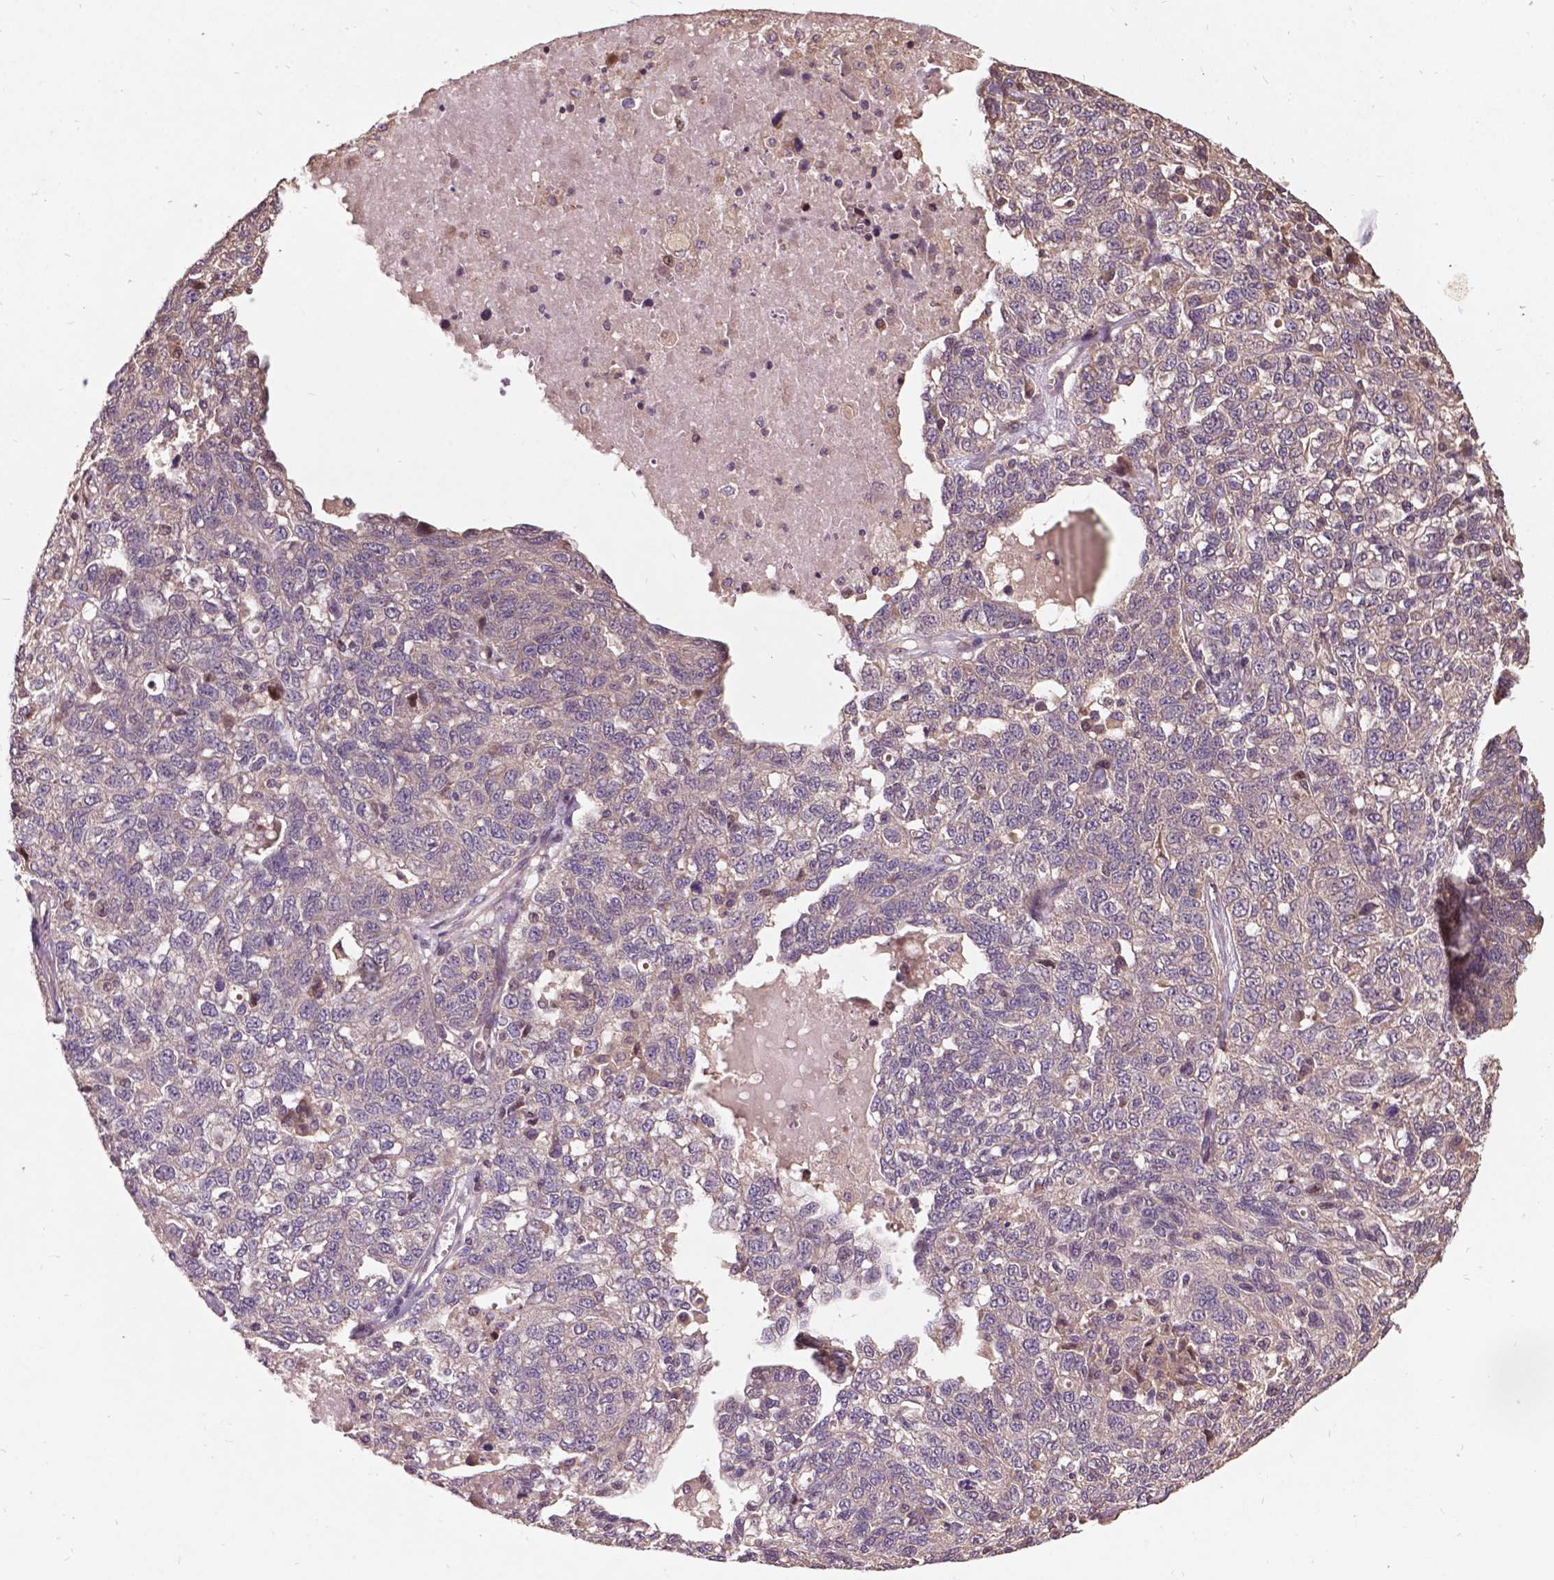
{"staining": {"intensity": "negative", "quantity": "none", "location": "none"}, "tissue": "ovarian cancer", "cell_type": "Tumor cells", "image_type": "cancer", "snomed": [{"axis": "morphology", "description": "Cystadenocarcinoma, serous, NOS"}, {"axis": "topography", "description": "Ovary"}], "caption": "Immunohistochemical staining of human serous cystadenocarcinoma (ovarian) demonstrates no significant expression in tumor cells. (DAB immunohistochemistry (IHC) visualized using brightfield microscopy, high magnification).", "gene": "AP1S3", "patient": {"sex": "female", "age": 71}}